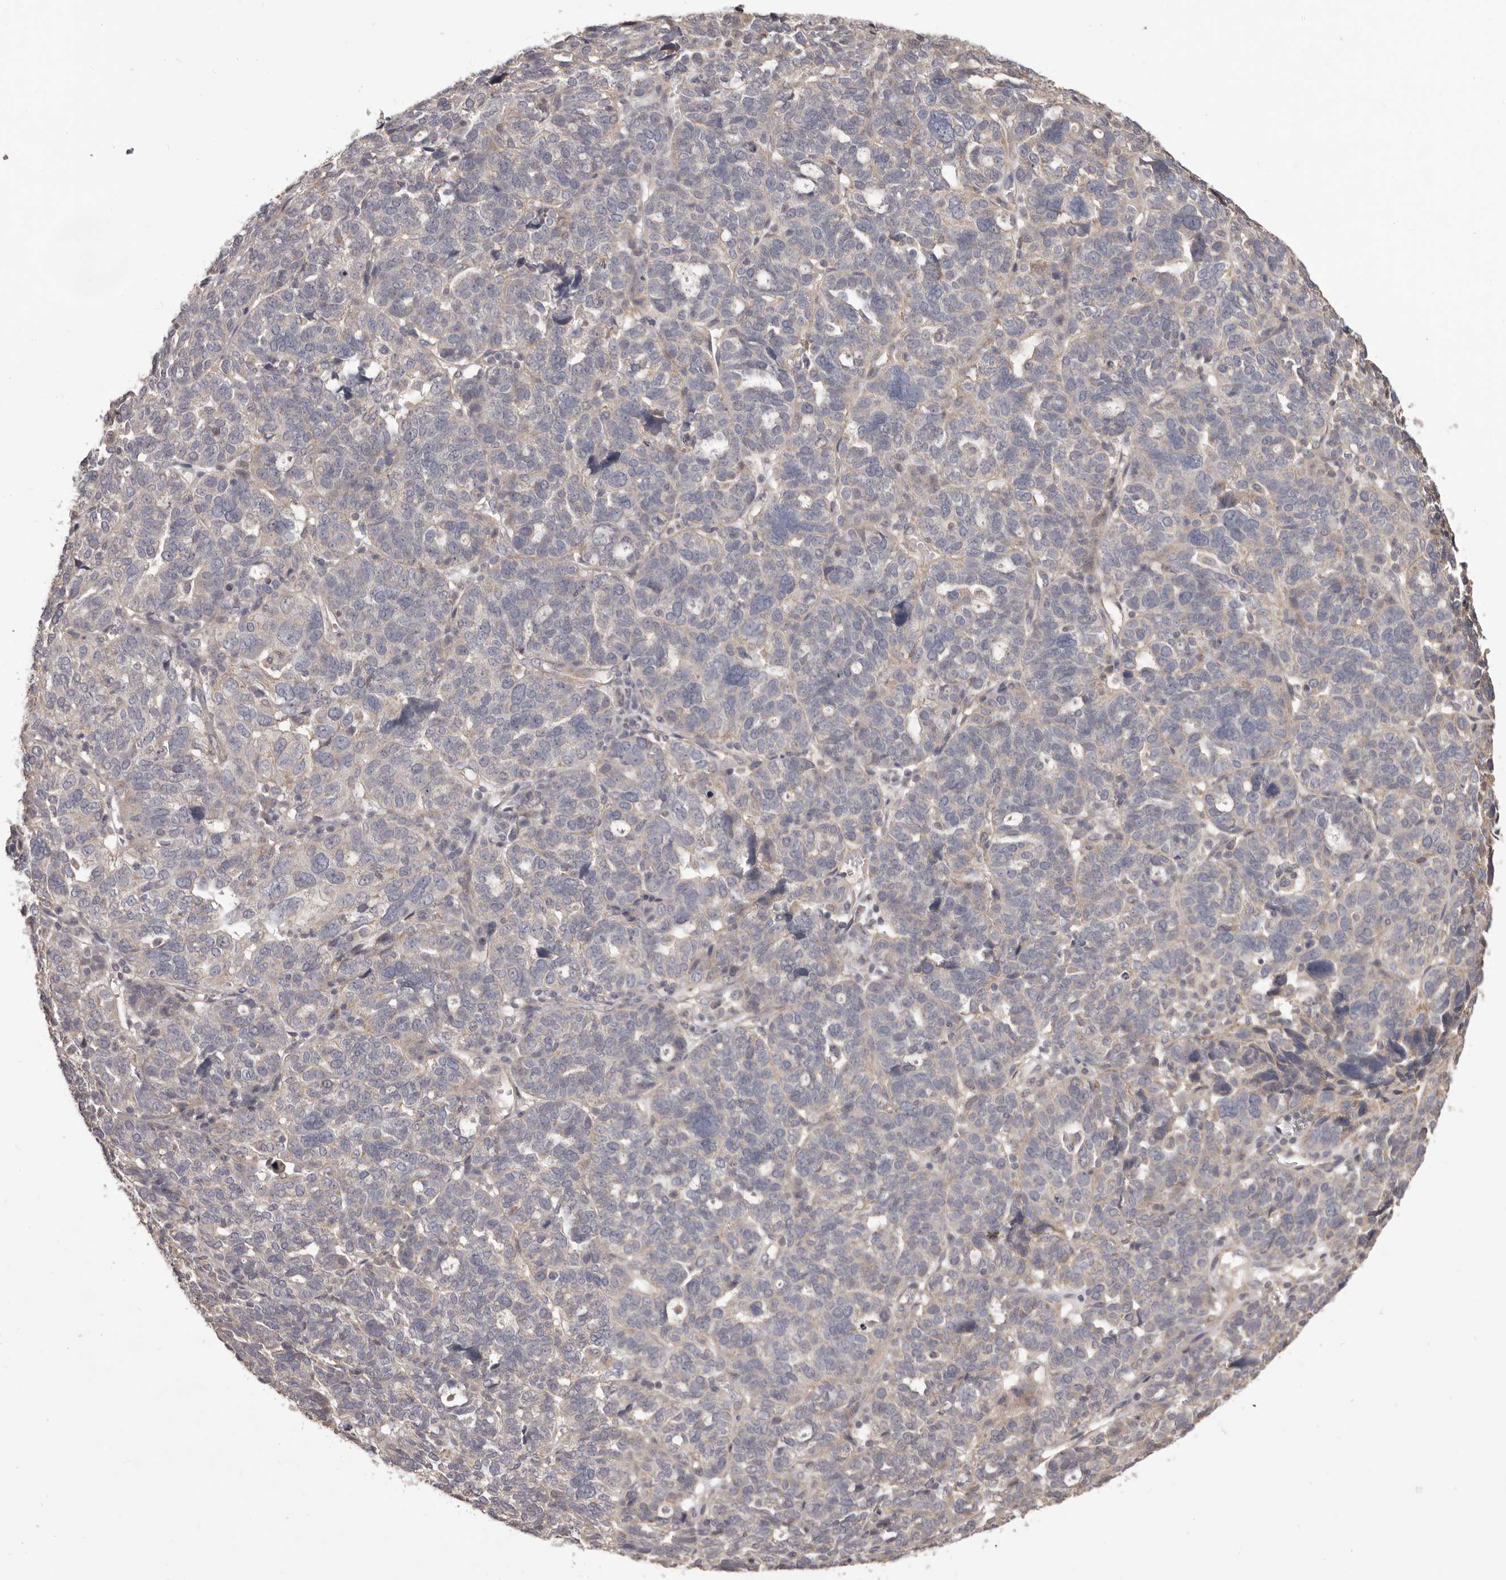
{"staining": {"intensity": "negative", "quantity": "none", "location": "none"}, "tissue": "ovarian cancer", "cell_type": "Tumor cells", "image_type": "cancer", "snomed": [{"axis": "morphology", "description": "Cystadenocarcinoma, serous, NOS"}, {"axis": "topography", "description": "Ovary"}], "caption": "The IHC micrograph has no significant staining in tumor cells of ovarian cancer (serous cystadenocarcinoma) tissue.", "gene": "HRH1", "patient": {"sex": "female", "age": 59}}